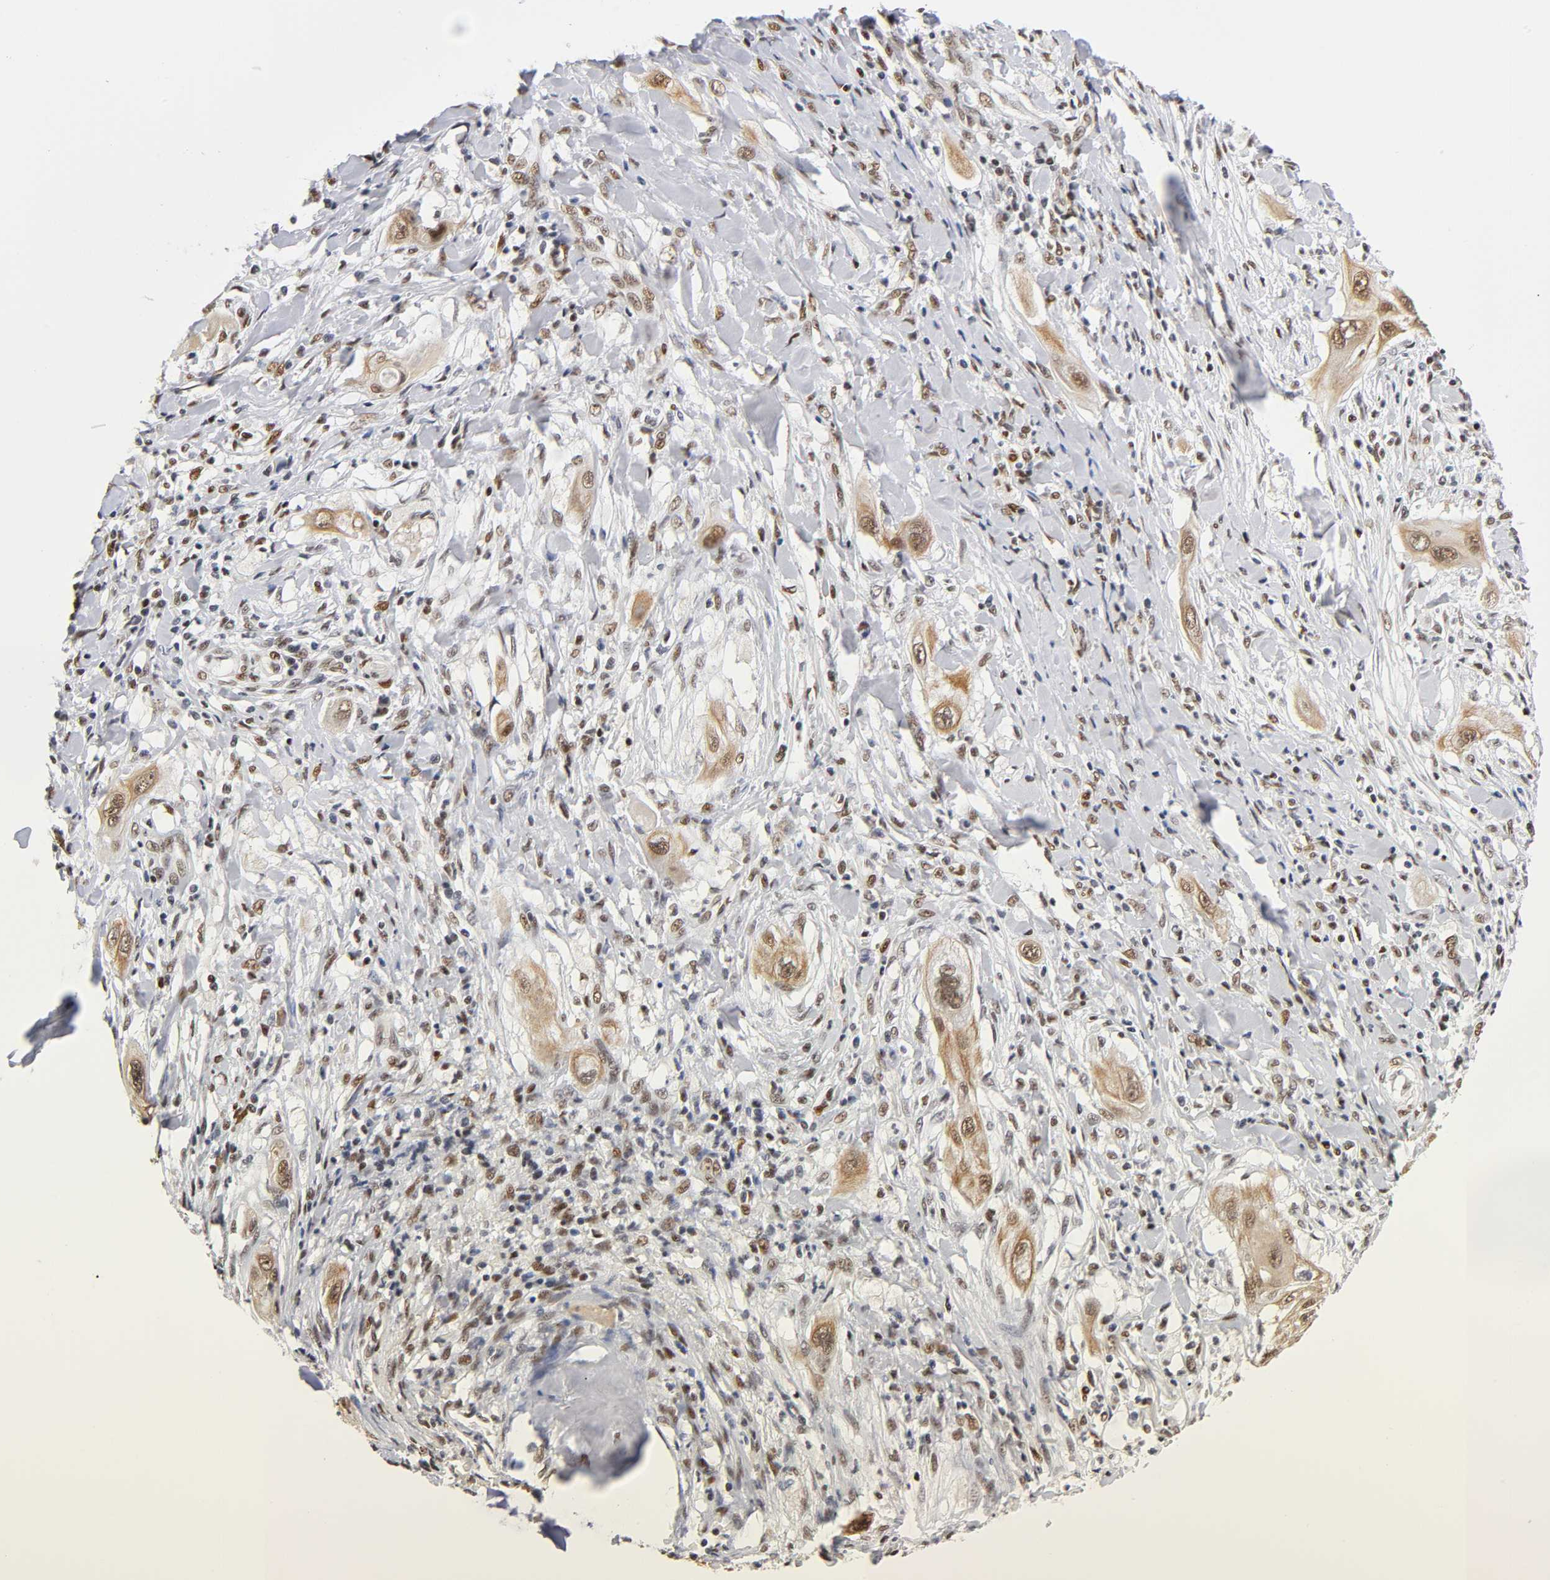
{"staining": {"intensity": "moderate", "quantity": "25%-75%", "location": "cytoplasmic/membranous,nuclear"}, "tissue": "lung cancer", "cell_type": "Tumor cells", "image_type": "cancer", "snomed": [{"axis": "morphology", "description": "Squamous cell carcinoma, NOS"}, {"axis": "topography", "description": "Lung"}], "caption": "Lung squamous cell carcinoma stained with a protein marker reveals moderate staining in tumor cells.", "gene": "NR3C1", "patient": {"sex": "female", "age": 47}}